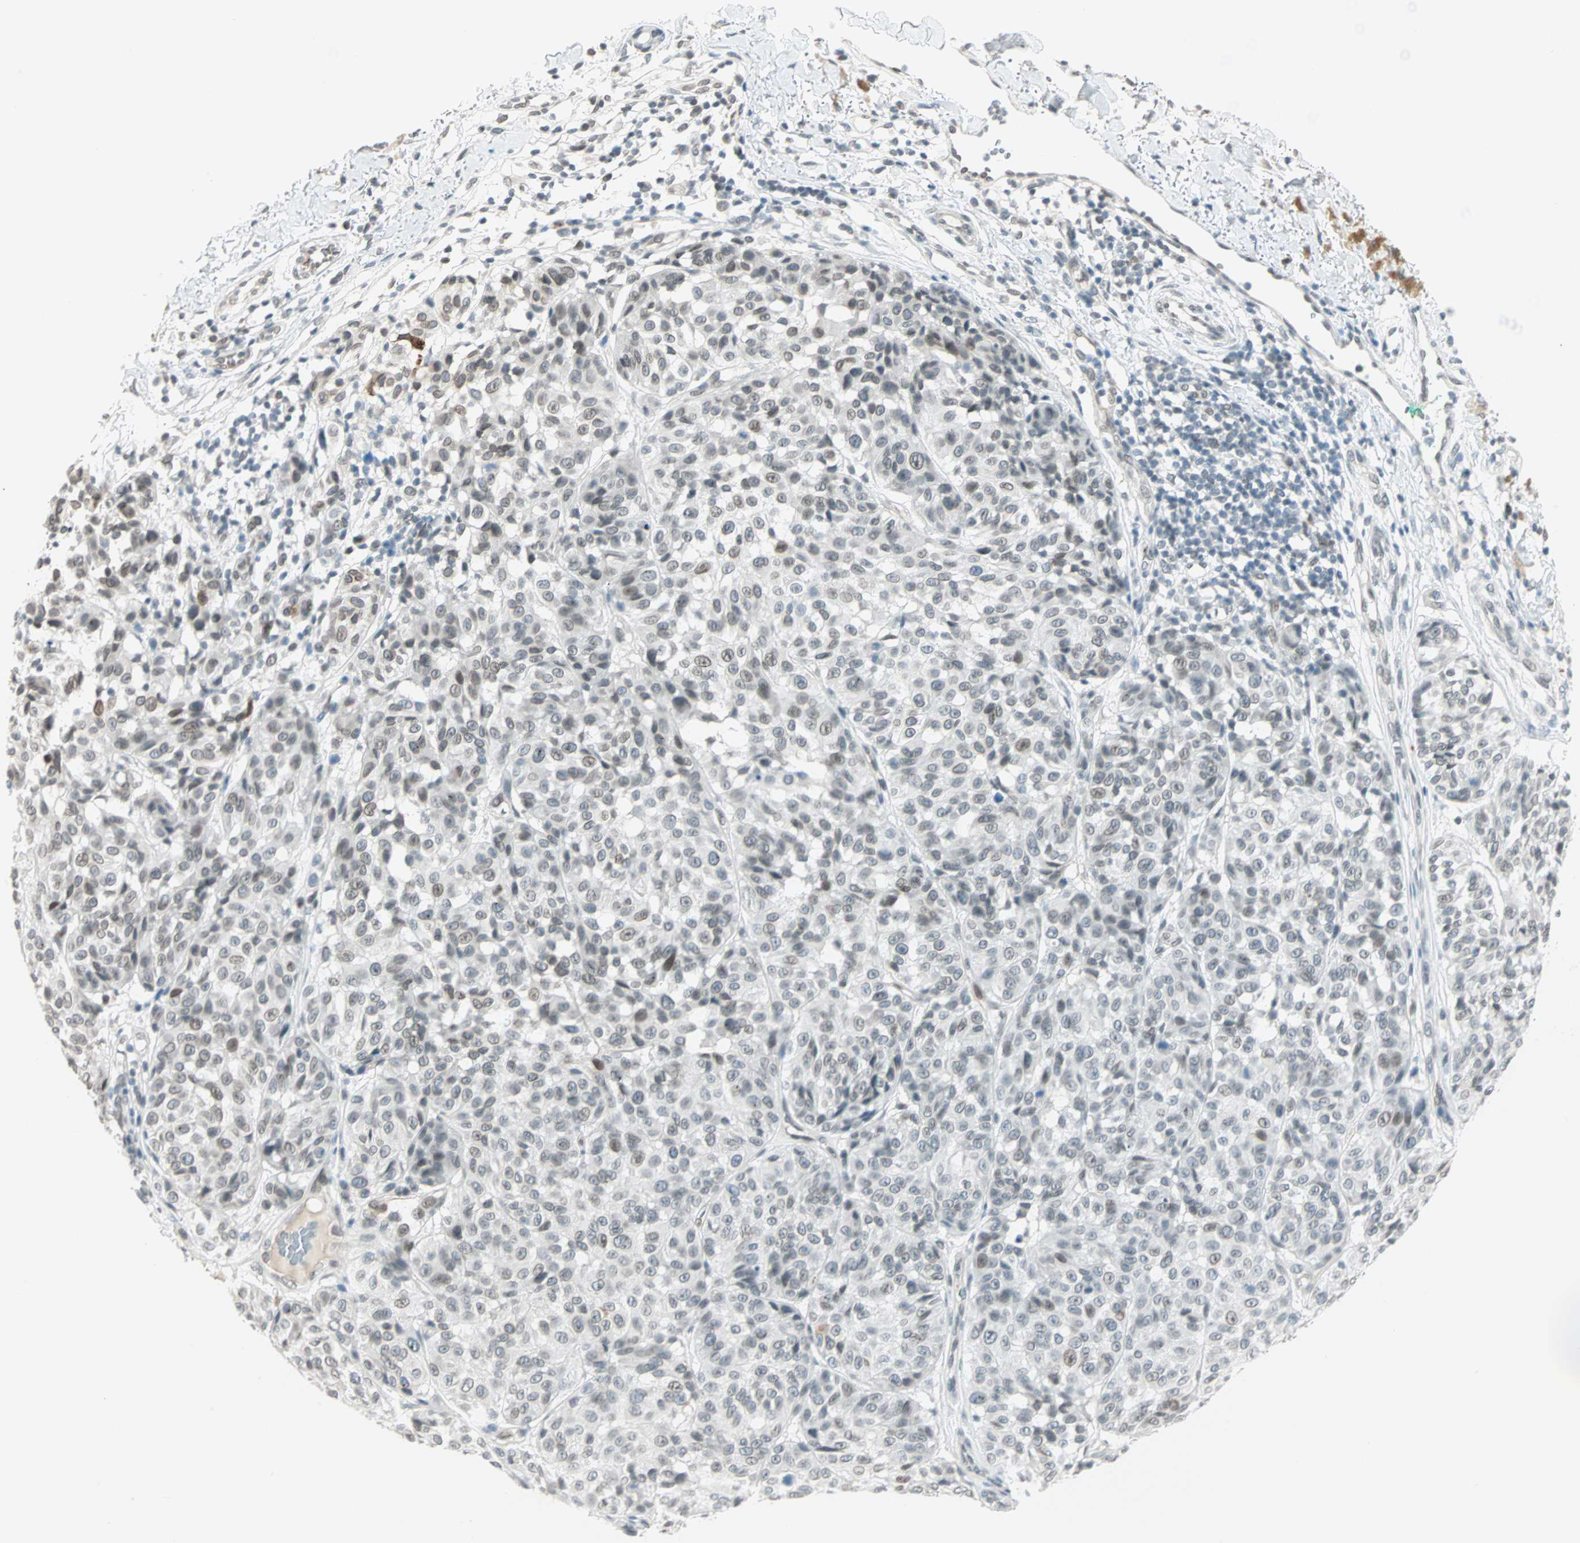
{"staining": {"intensity": "weak", "quantity": "<25%", "location": "nuclear"}, "tissue": "melanoma", "cell_type": "Tumor cells", "image_type": "cancer", "snomed": [{"axis": "morphology", "description": "Malignant melanoma, NOS"}, {"axis": "topography", "description": "Skin"}], "caption": "Human melanoma stained for a protein using IHC exhibits no expression in tumor cells.", "gene": "BCAN", "patient": {"sex": "female", "age": 46}}